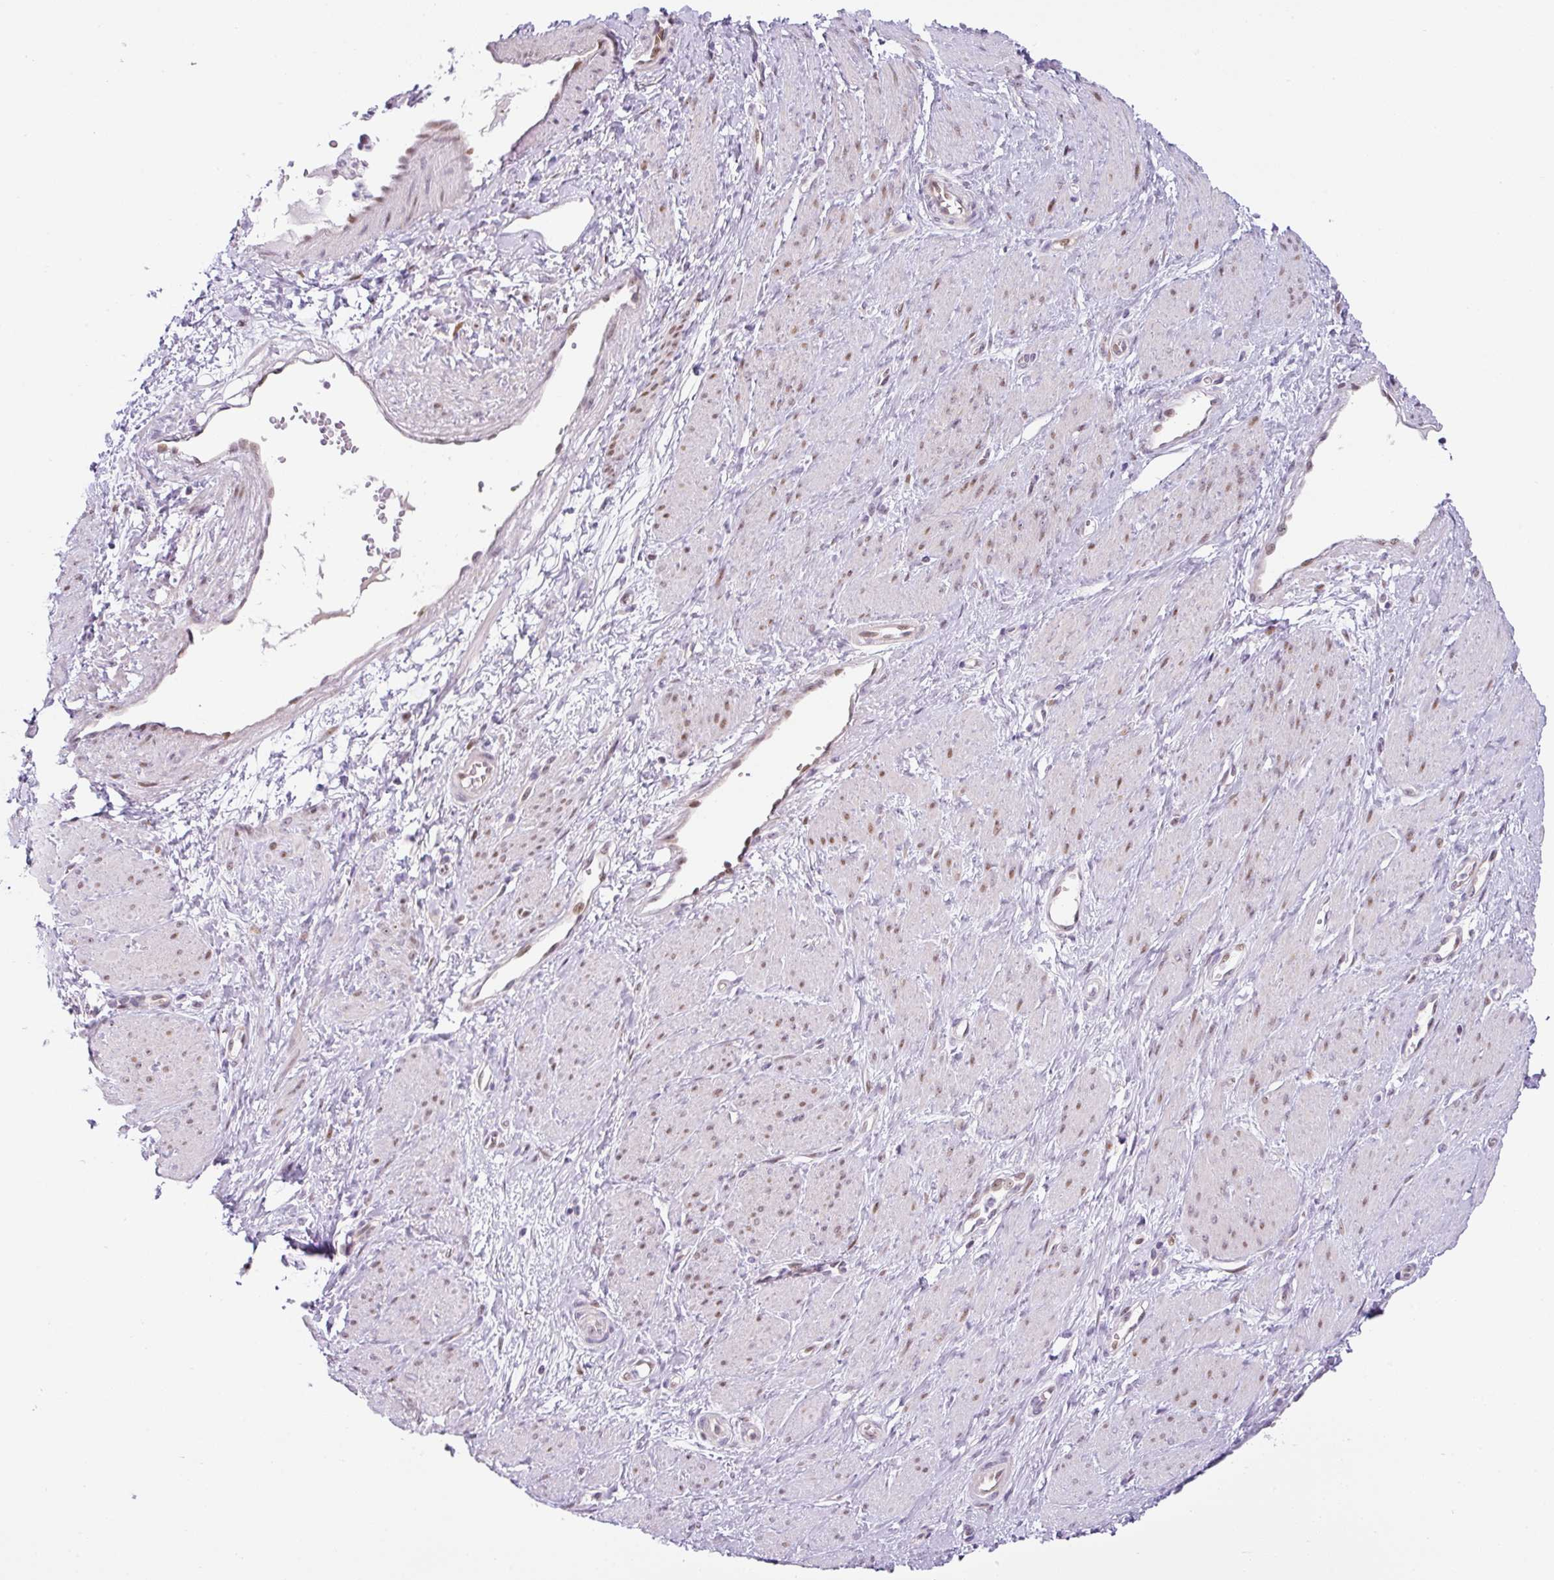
{"staining": {"intensity": "weak", "quantity": "25%-75%", "location": "nuclear"}, "tissue": "smooth muscle", "cell_type": "Smooth muscle cells", "image_type": "normal", "snomed": [{"axis": "morphology", "description": "Normal tissue, NOS"}, {"axis": "topography", "description": "Smooth muscle"}, {"axis": "topography", "description": "Uterus"}], "caption": "Protein expression analysis of benign smooth muscle displays weak nuclear staining in approximately 25%-75% of smooth muscle cells.", "gene": "NDUFB2", "patient": {"sex": "female", "age": 39}}